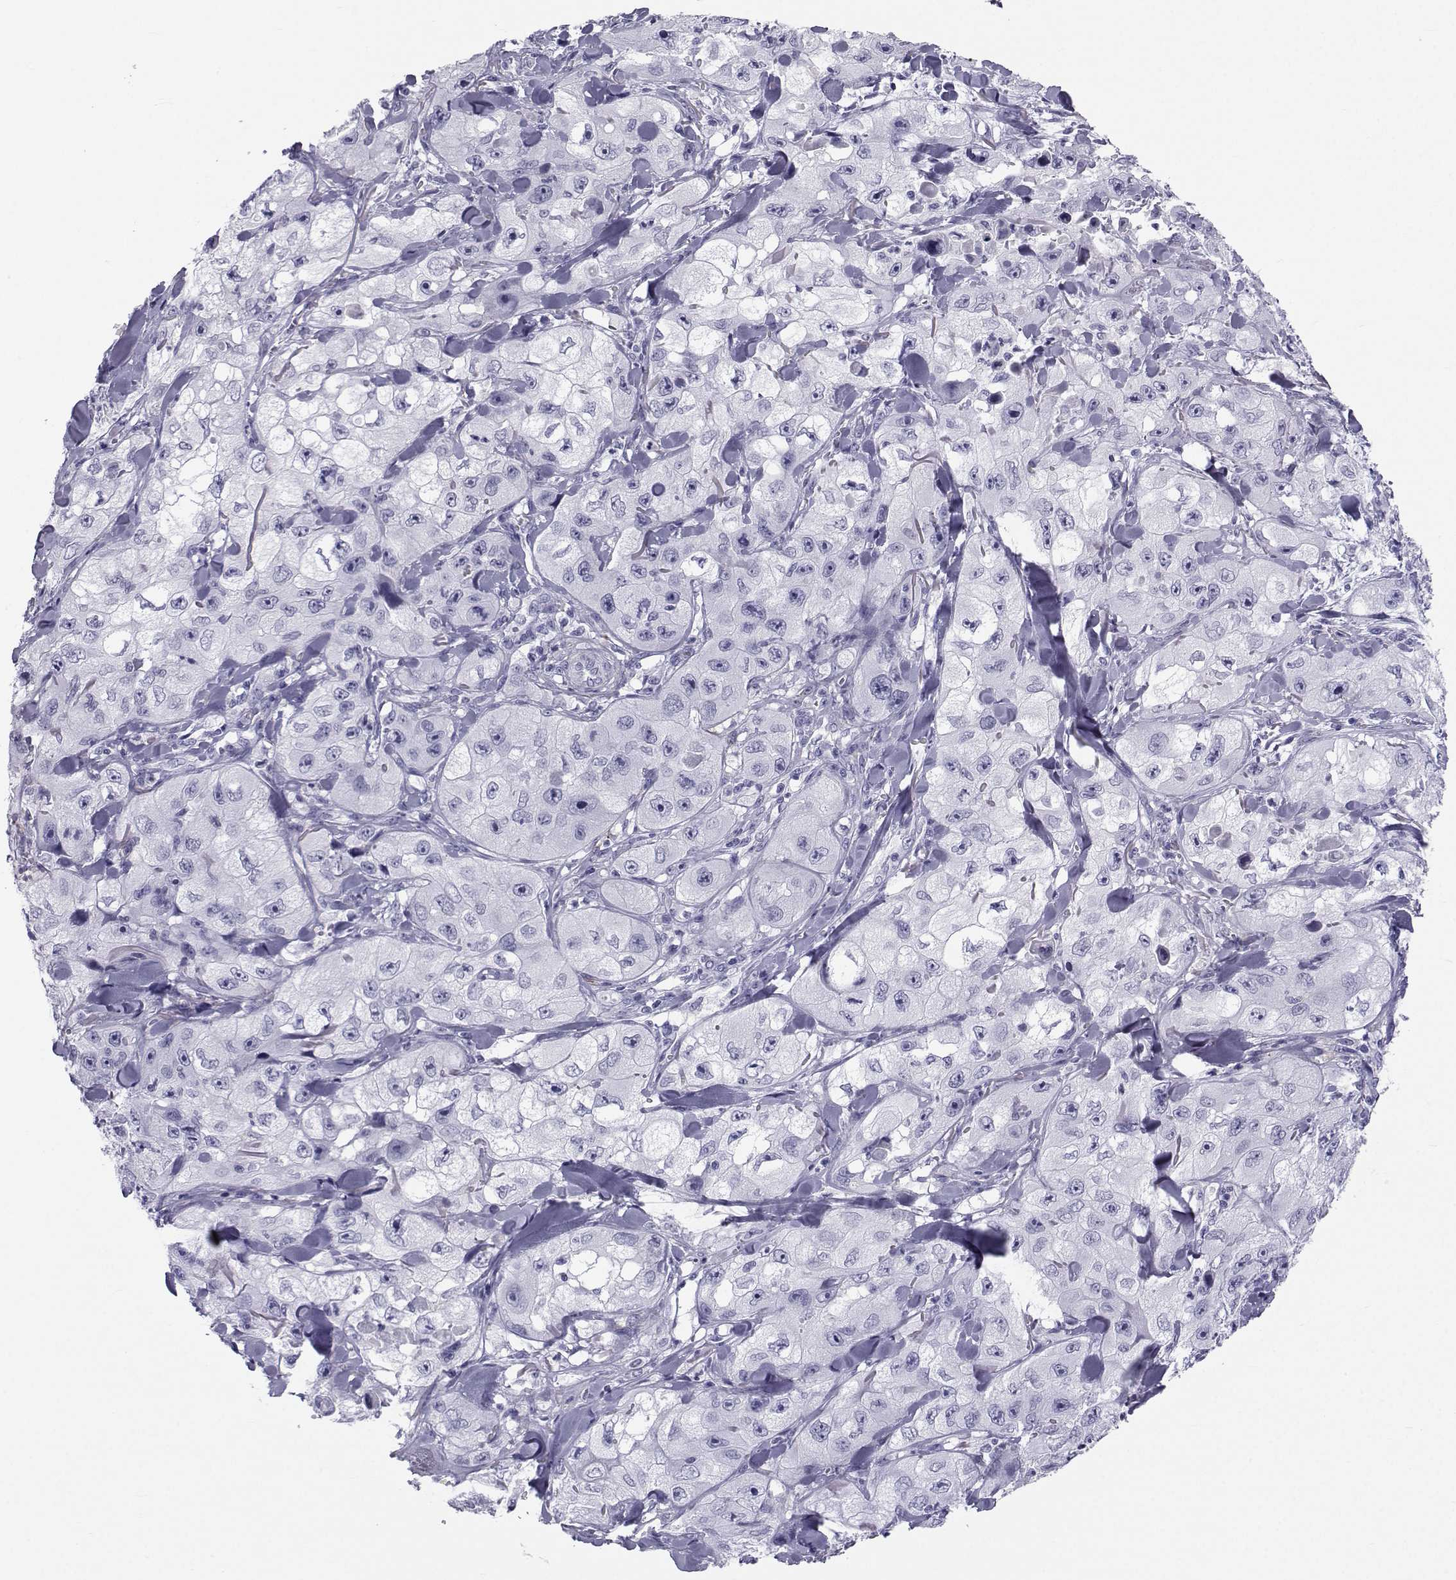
{"staining": {"intensity": "negative", "quantity": "none", "location": "none"}, "tissue": "skin cancer", "cell_type": "Tumor cells", "image_type": "cancer", "snomed": [{"axis": "morphology", "description": "Squamous cell carcinoma, NOS"}, {"axis": "topography", "description": "Skin"}, {"axis": "topography", "description": "Subcutis"}], "caption": "The image exhibits no staining of tumor cells in skin squamous cell carcinoma.", "gene": "SPANXD", "patient": {"sex": "male", "age": 73}}